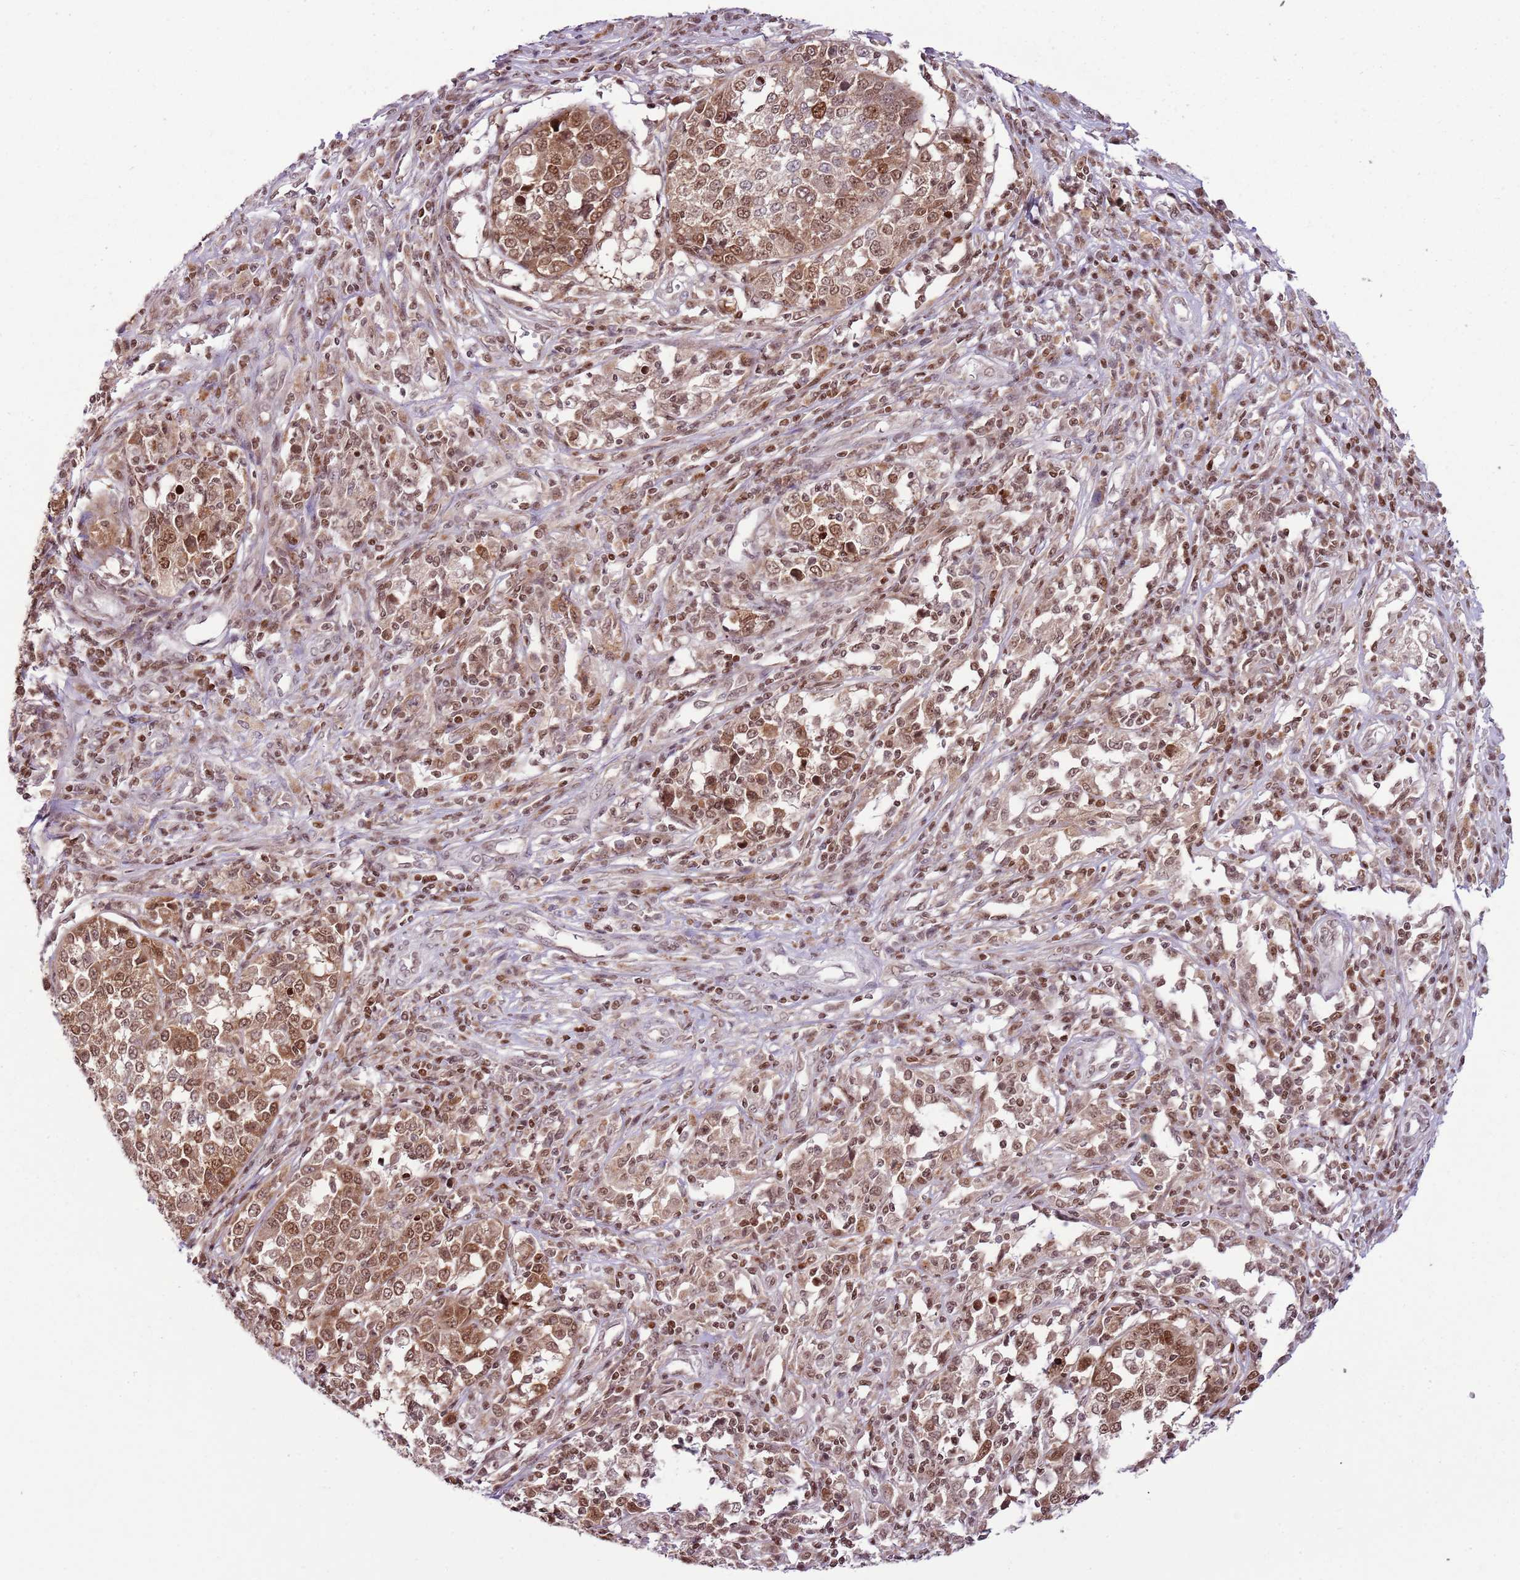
{"staining": {"intensity": "moderate", "quantity": ">75%", "location": "cytoplasmic/membranous,nuclear"}, "tissue": "melanoma", "cell_type": "Tumor cells", "image_type": "cancer", "snomed": [{"axis": "morphology", "description": "Malignant melanoma, Metastatic site"}, {"axis": "topography", "description": "Lymph node"}], "caption": "Tumor cells show medium levels of moderate cytoplasmic/membranous and nuclear expression in about >75% of cells in melanoma.", "gene": "SELENOH", "patient": {"sex": "male", "age": 44}}